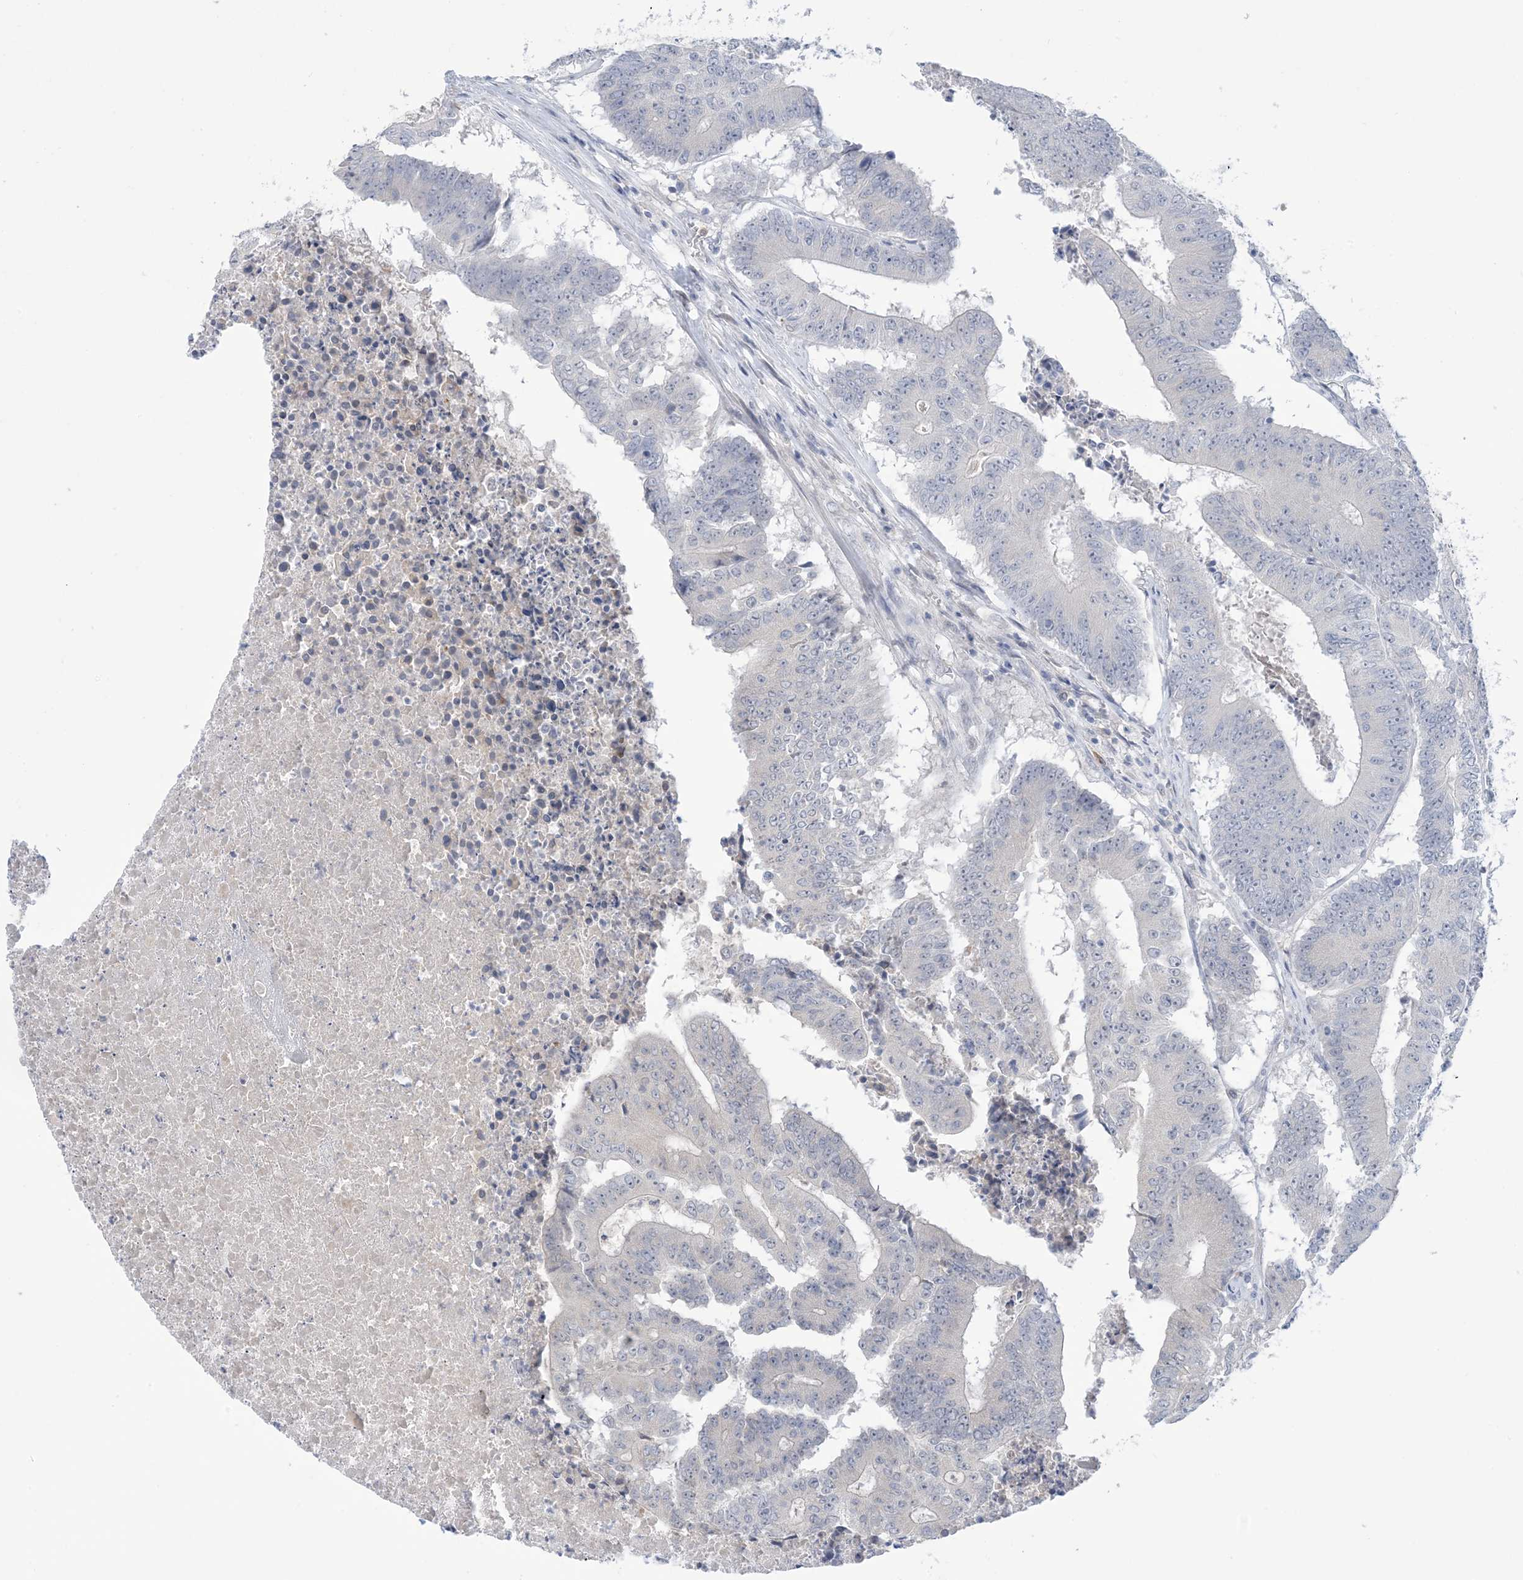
{"staining": {"intensity": "negative", "quantity": "none", "location": "none"}, "tissue": "colorectal cancer", "cell_type": "Tumor cells", "image_type": "cancer", "snomed": [{"axis": "morphology", "description": "Adenocarcinoma, NOS"}, {"axis": "topography", "description": "Colon"}], "caption": "This is an IHC histopathology image of human colorectal adenocarcinoma. There is no positivity in tumor cells.", "gene": "TTYH1", "patient": {"sex": "male", "age": 87}}